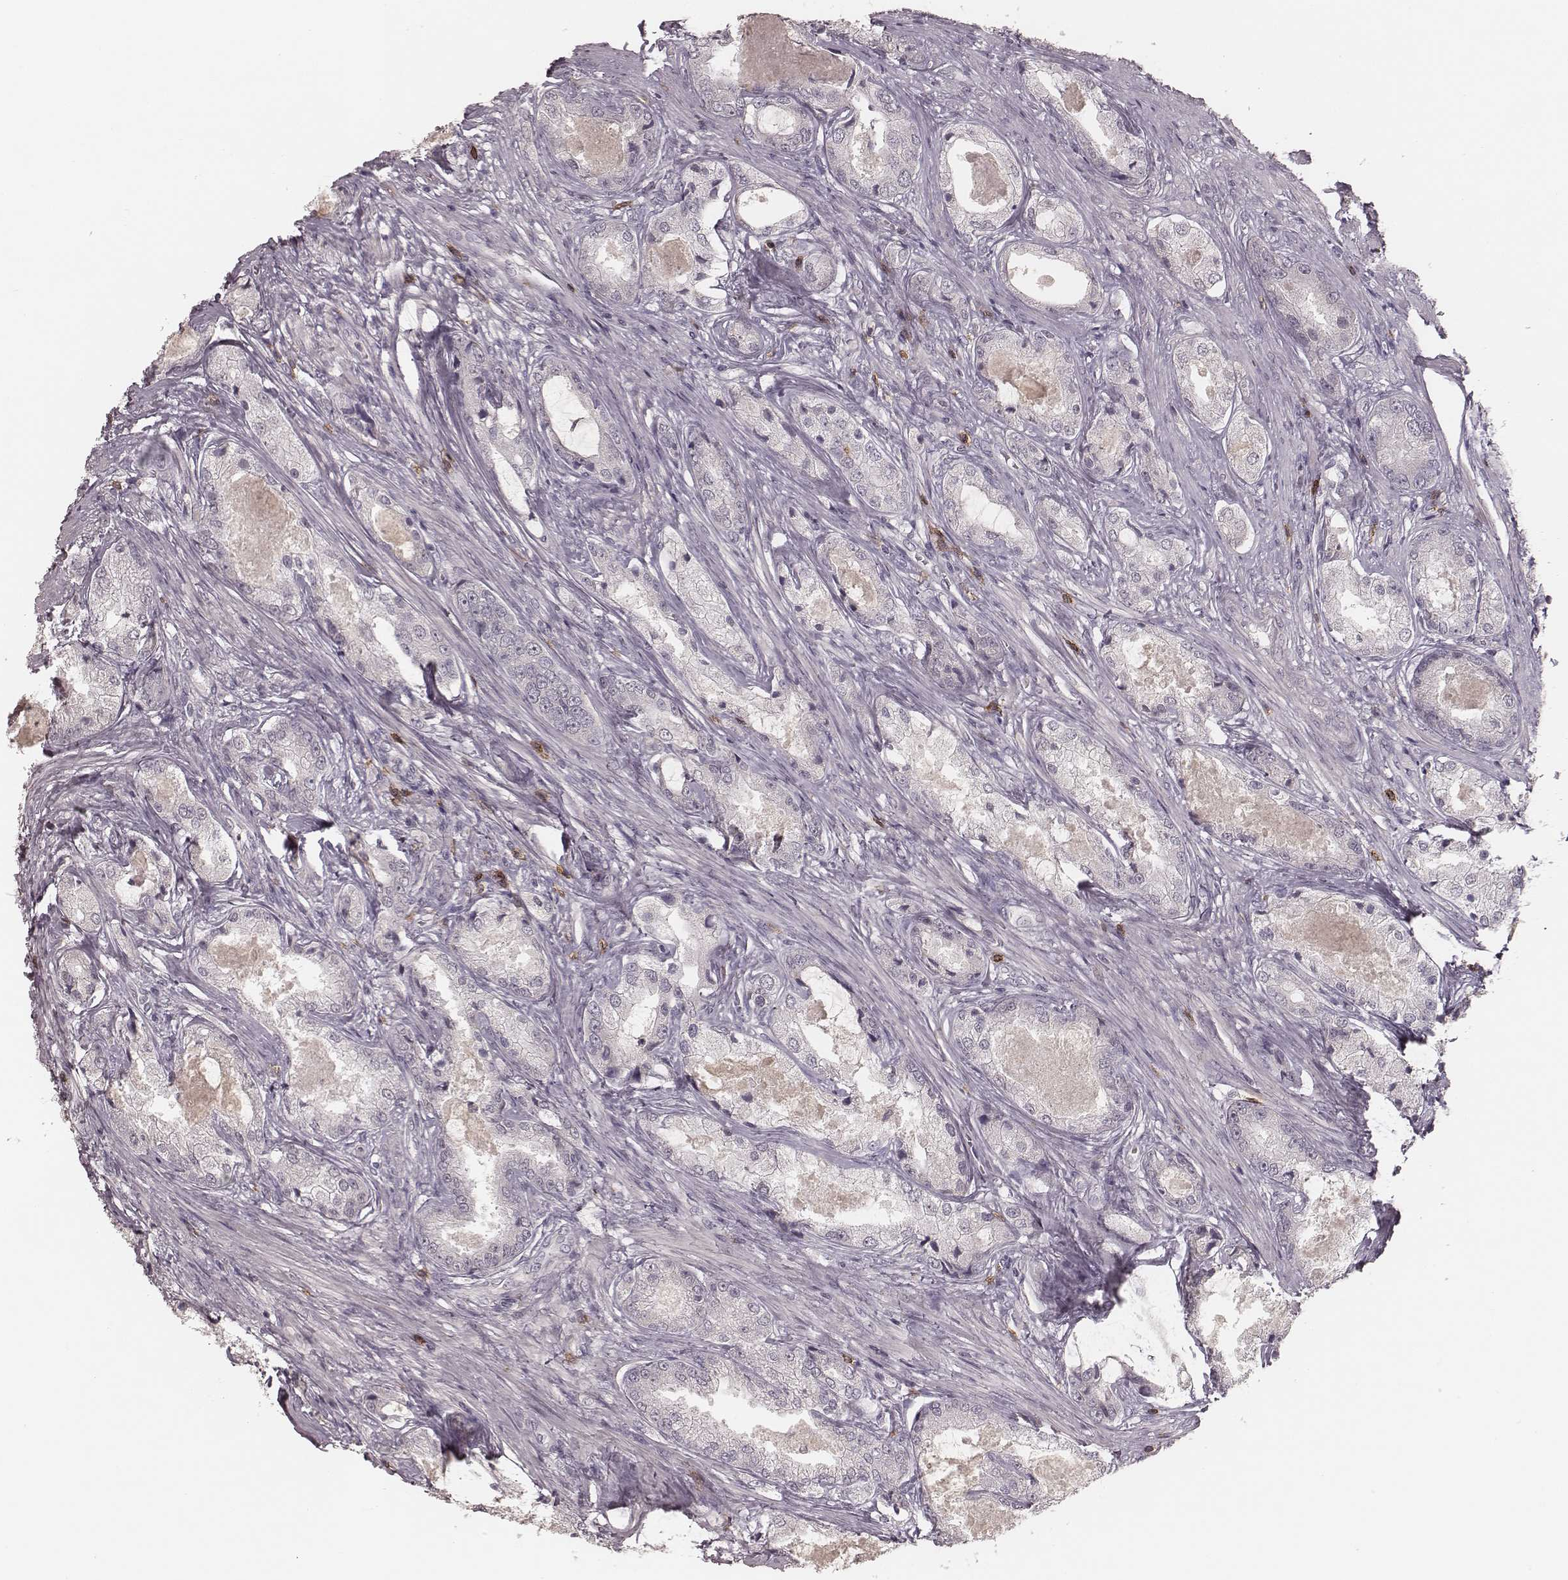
{"staining": {"intensity": "negative", "quantity": "none", "location": "none"}, "tissue": "prostate cancer", "cell_type": "Tumor cells", "image_type": "cancer", "snomed": [{"axis": "morphology", "description": "Adenocarcinoma, Low grade"}, {"axis": "topography", "description": "Prostate"}], "caption": "An immunohistochemistry (IHC) histopathology image of low-grade adenocarcinoma (prostate) is shown. There is no staining in tumor cells of low-grade adenocarcinoma (prostate). (DAB (3,3'-diaminobenzidine) immunohistochemistry with hematoxylin counter stain).", "gene": "CD8A", "patient": {"sex": "male", "age": 68}}